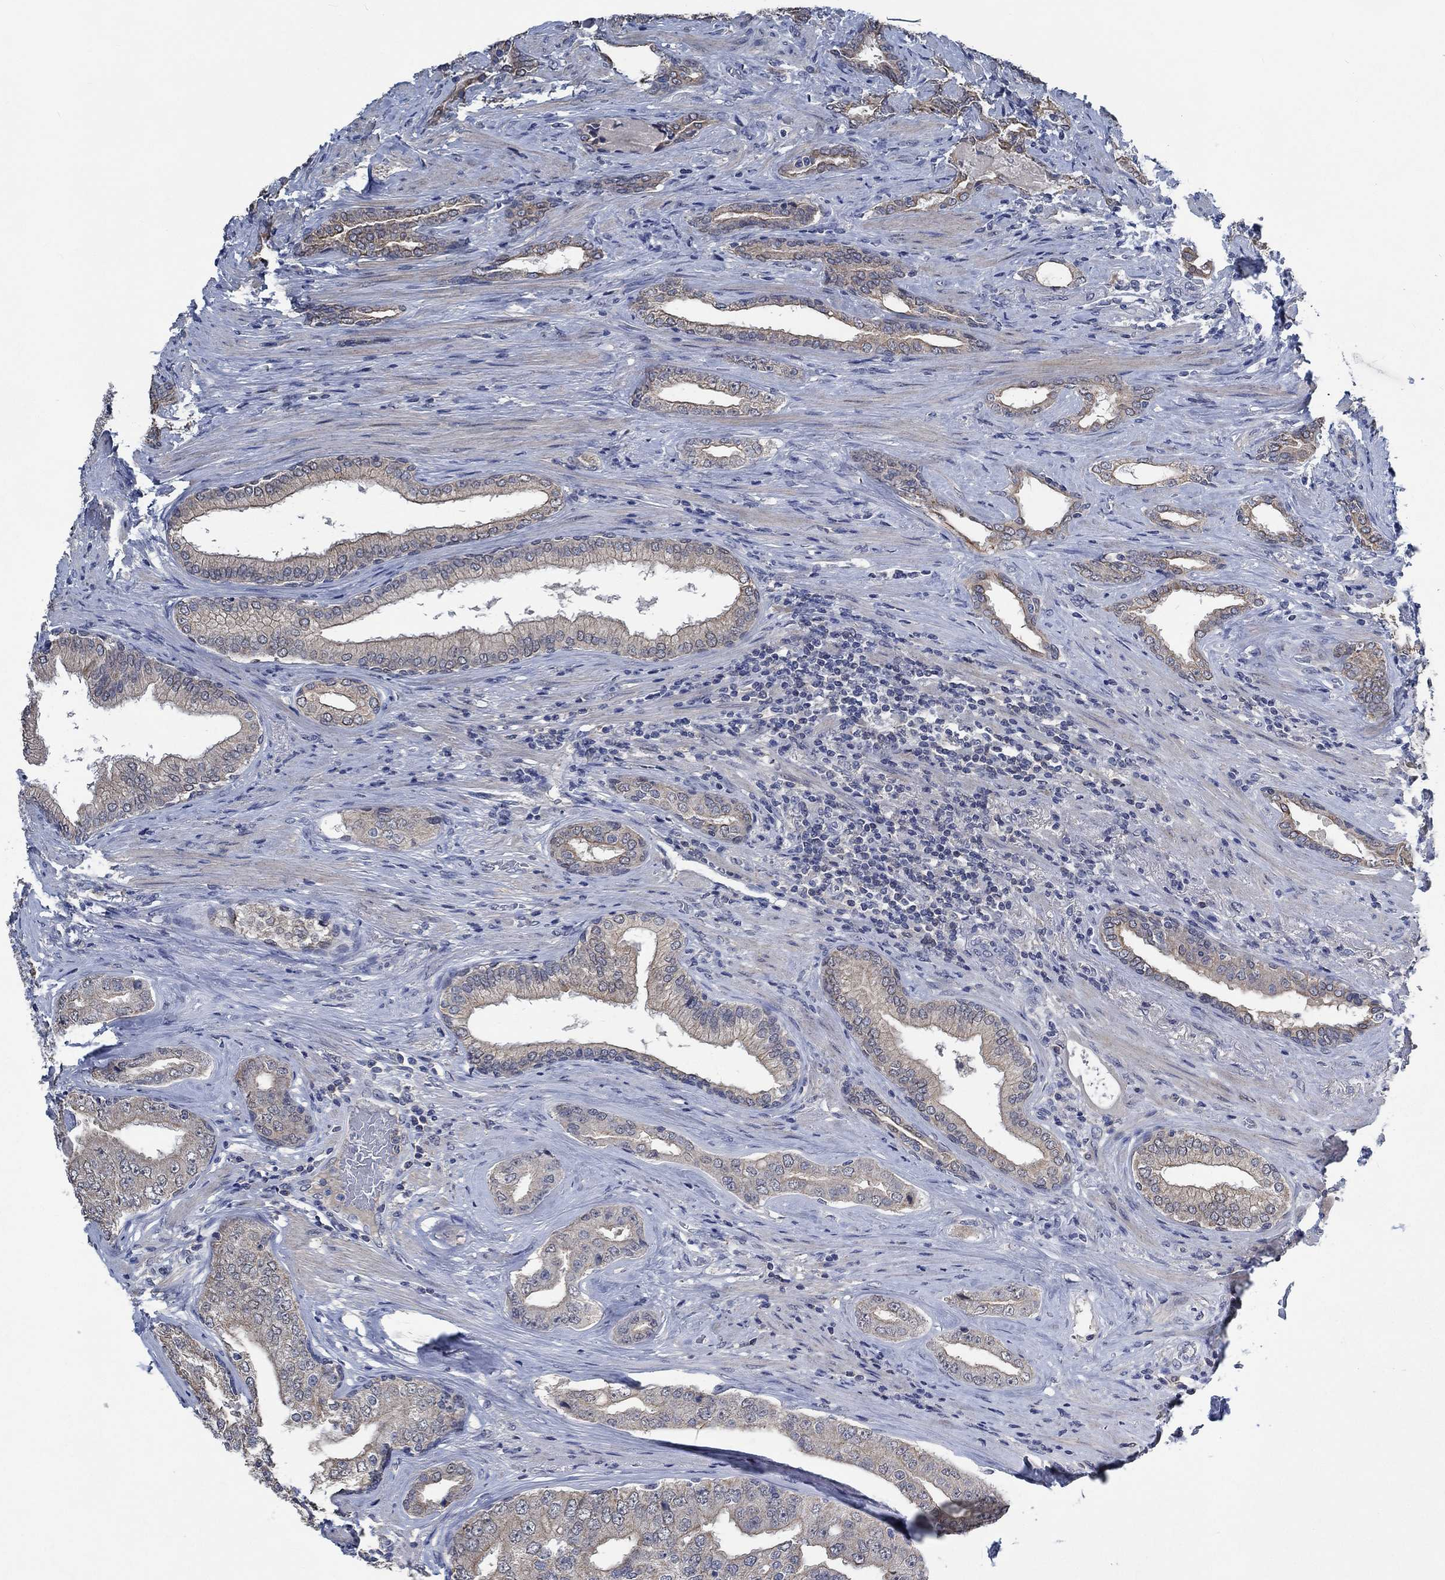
{"staining": {"intensity": "strong", "quantity": "<25%", "location": "cytoplasmic/membranous"}, "tissue": "prostate cancer", "cell_type": "Tumor cells", "image_type": "cancer", "snomed": [{"axis": "morphology", "description": "Adenocarcinoma, Low grade"}, {"axis": "topography", "description": "Prostate and seminal vesicle, NOS"}], "caption": "Human low-grade adenocarcinoma (prostate) stained for a protein (brown) shows strong cytoplasmic/membranous positive staining in about <25% of tumor cells.", "gene": "OBSCN", "patient": {"sex": "male", "age": 61}}